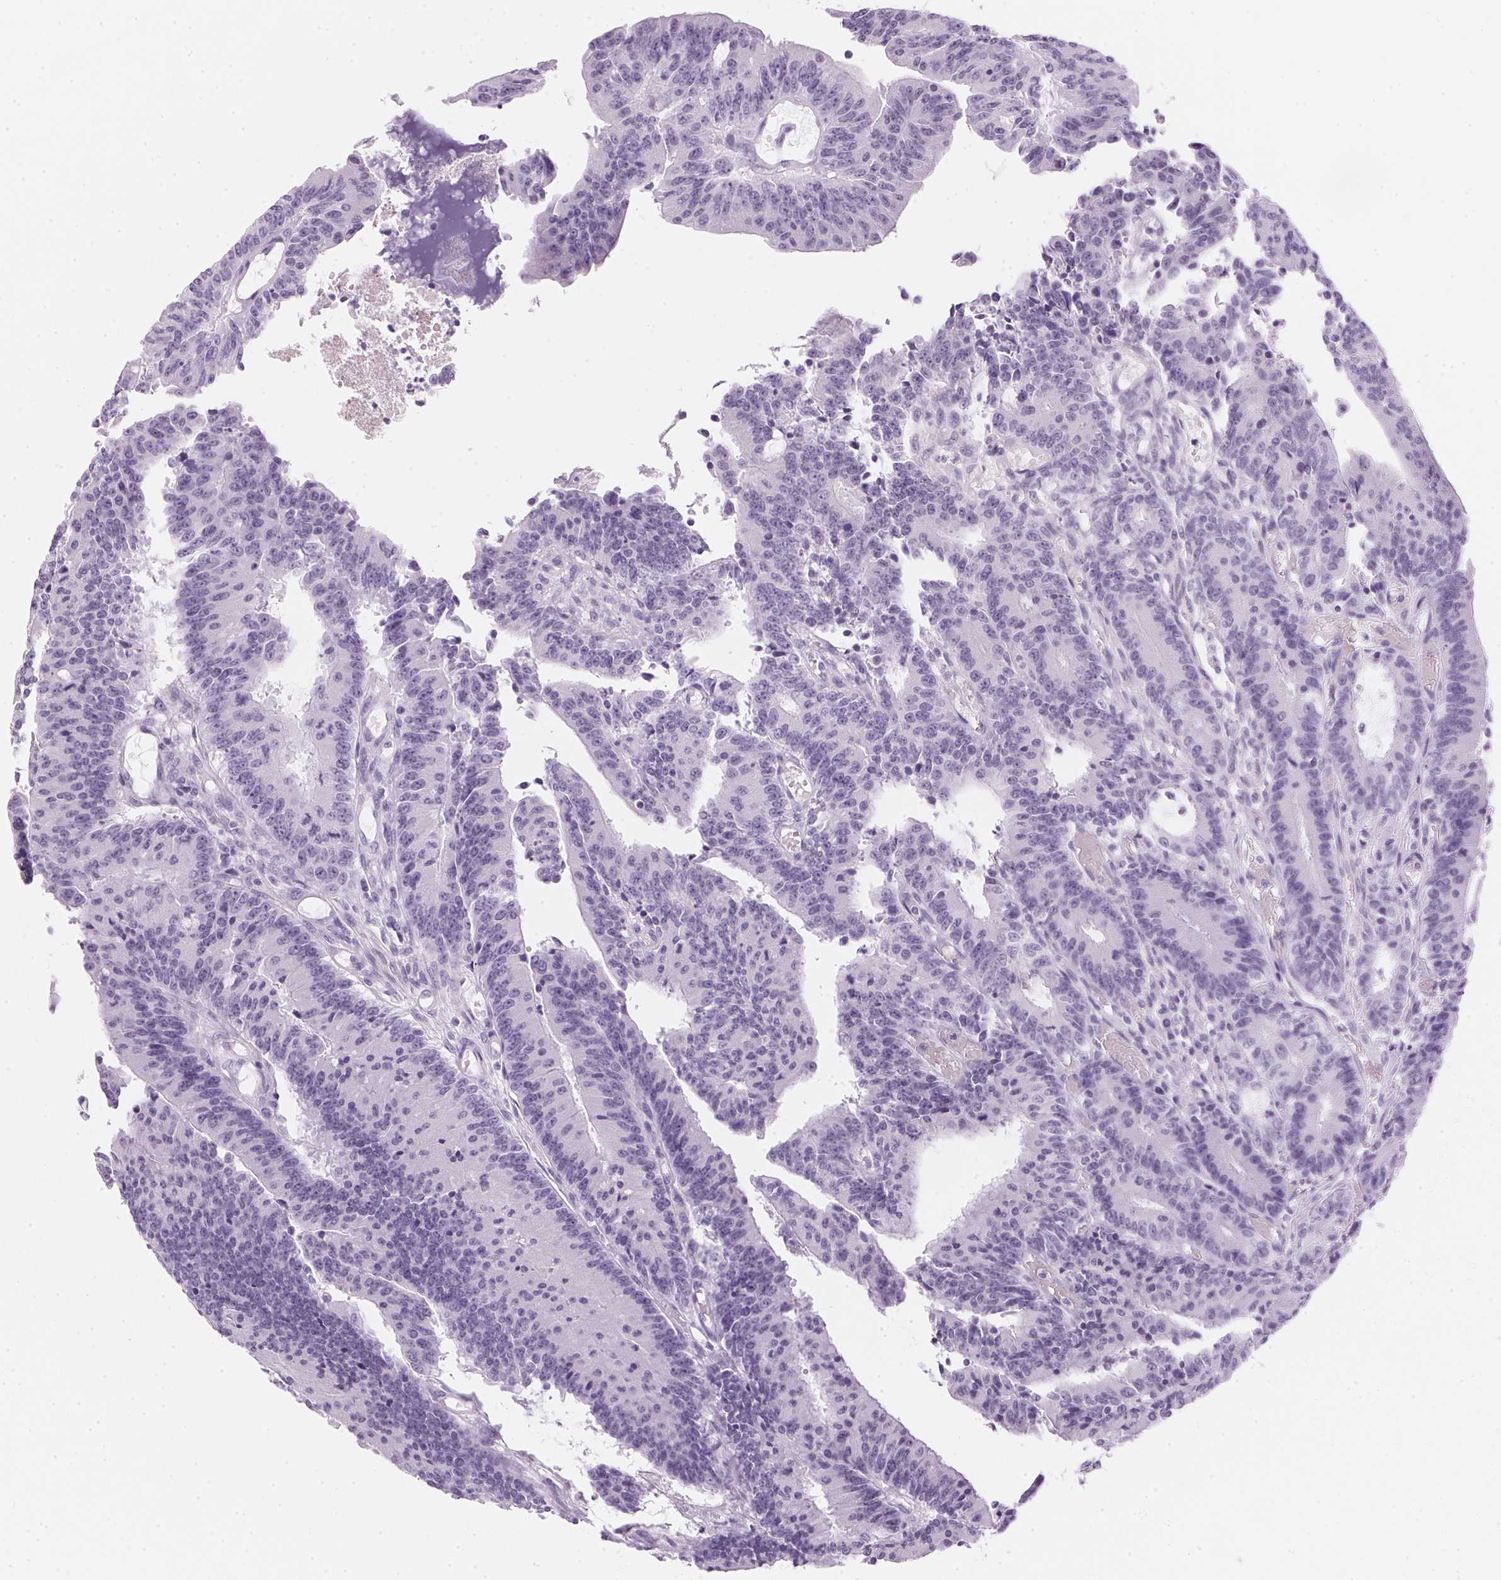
{"staining": {"intensity": "negative", "quantity": "none", "location": "none"}, "tissue": "colorectal cancer", "cell_type": "Tumor cells", "image_type": "cancer", "snomed": [{"axis": "morphology", "description": "Adenocarcinoma, NOS"}, {"axis": "topography", "description": "Colon"}], "caption": "The histopathology image exhibits no staining of tumor cells in colorectal adenocarcinoma. (DAB (3,3'-diaminobenzidine) immunohistochemistry with hematoxylin counter stain).", "gene": "IGFBP1", "patient": {"sex": "female", "age": 78}}